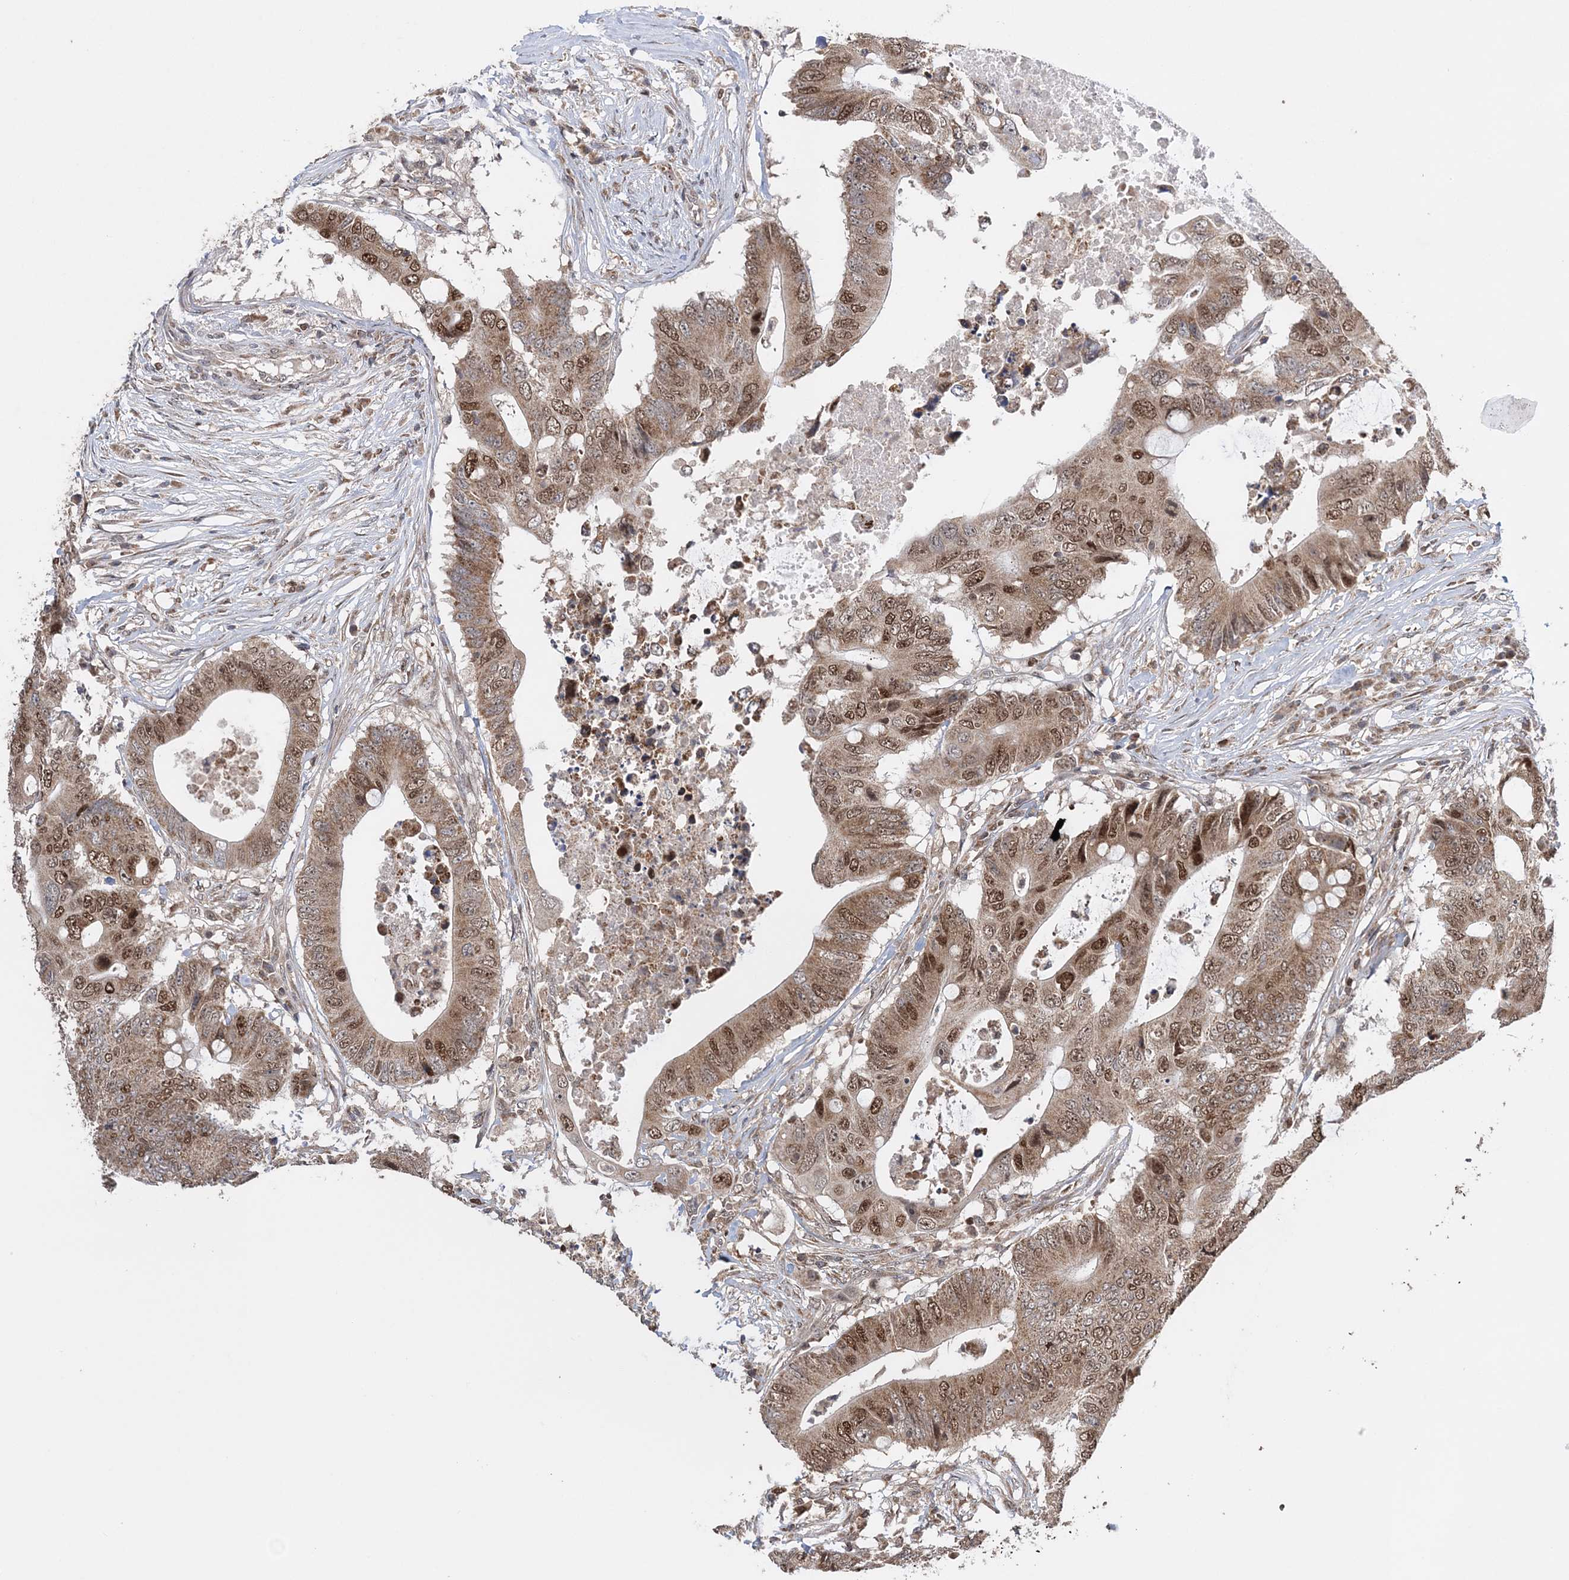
{"staining": {"intensity": "moderate", "quantity": ">75%", "location": "cytoplasmic/membranous,nuclear"}, "tissue": "colorectal cancer", "cell_type": "Tumor cells", "image_type": "cancer", "snomed": [{"axis": "morphology", "description": "Adenocarcinoma, NOS"}, {"axis": "topography", "description": "Colon"}], "caption": "Colorectal adenocarcinoma was stained to show a protein in brown. There is medium levels of moderate cytoplasmic/membranous and nuclear staining in approximately >75% of tumor cells.", "gene": "KIF4A", "patient": {"sex": "male", "age": 71}}